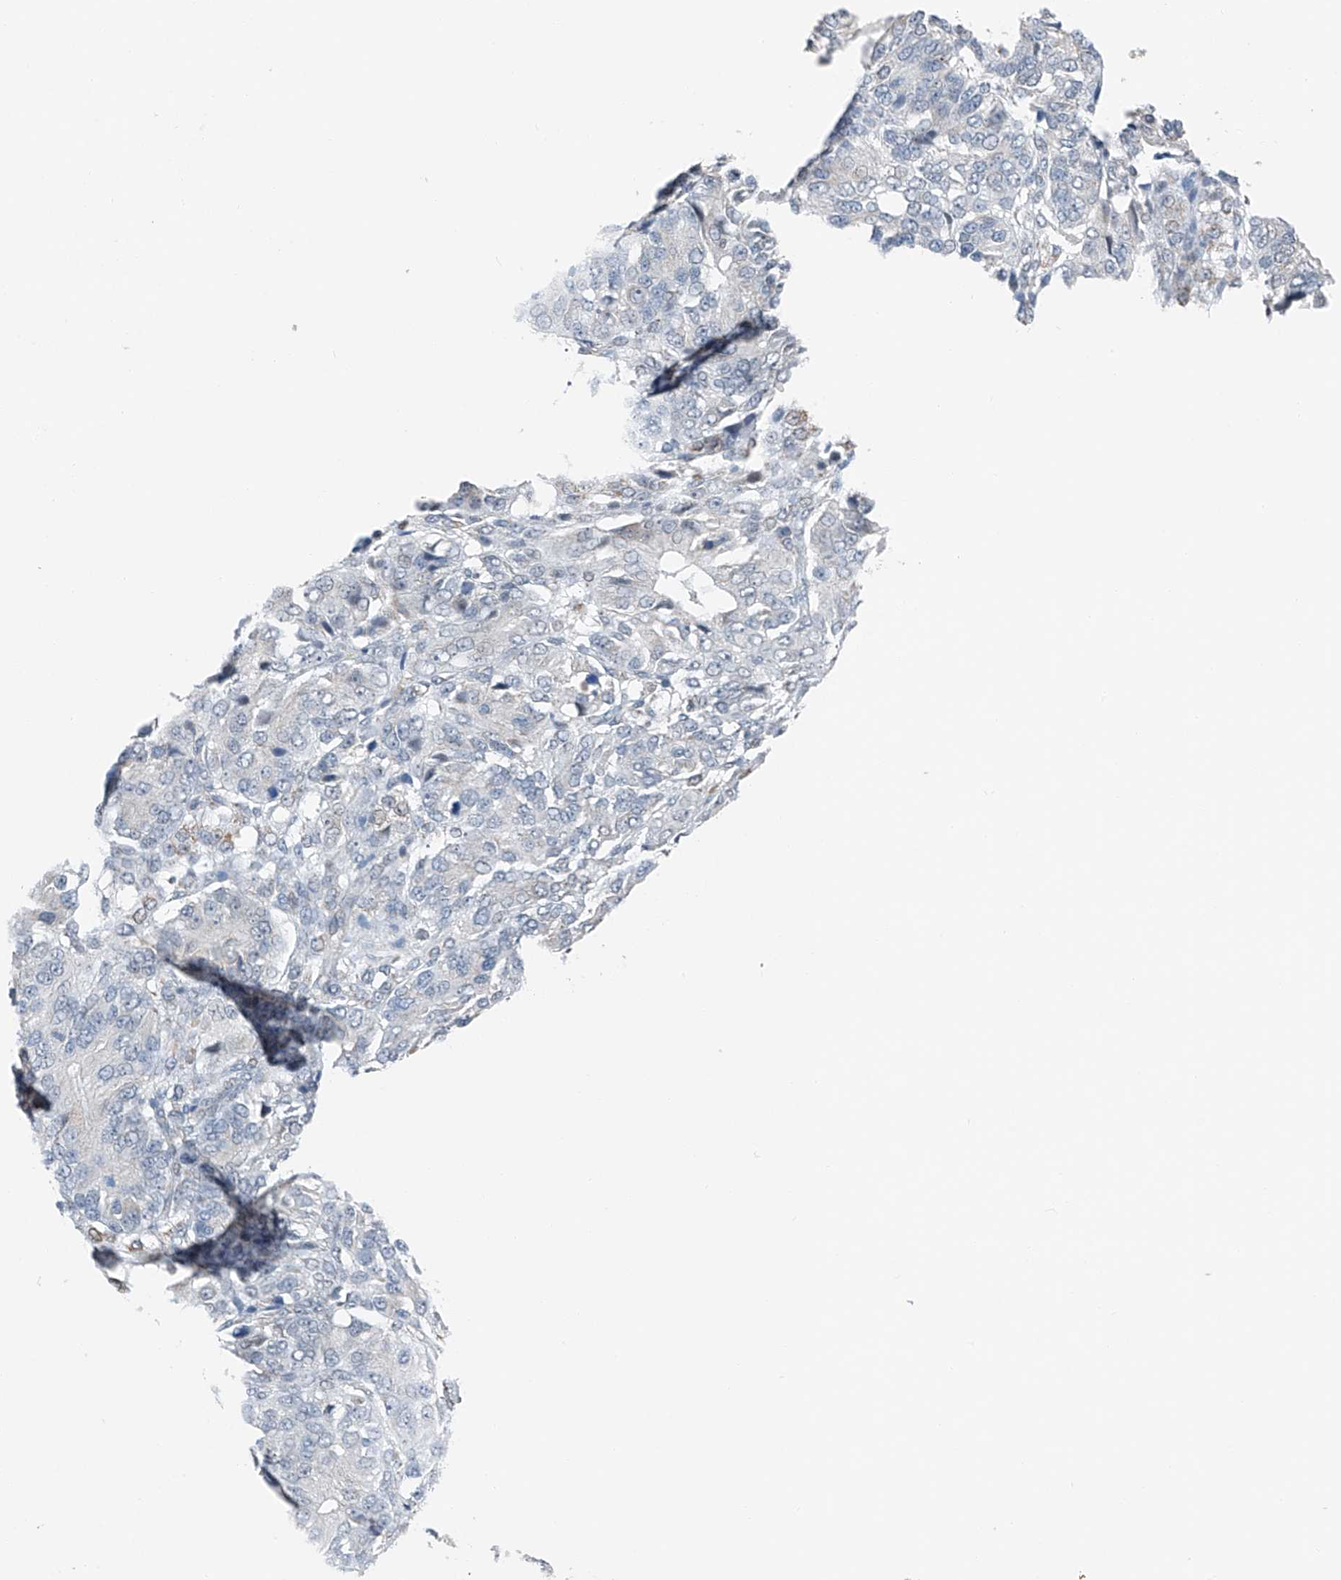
{"staining": {"intensity": "negative", "quantity": "none", "location": "none"}, "tissue": "ovarian cancer", "cell_type": "Tumor cells", "image_type": "cancer", "snomed": [{"axis": "morphology", "description": "Carcinoma, endometroid"}, {"axis": "topography", "description": "Ovary"}], "caption": "DAB (3,3'-diaminobenzidine) immunohistochemical staining of ovarian cancer demonstrates no significant expression in tumor cells.", "gene": "KLF15", "patient": {"sex": "female", "age": 51}}